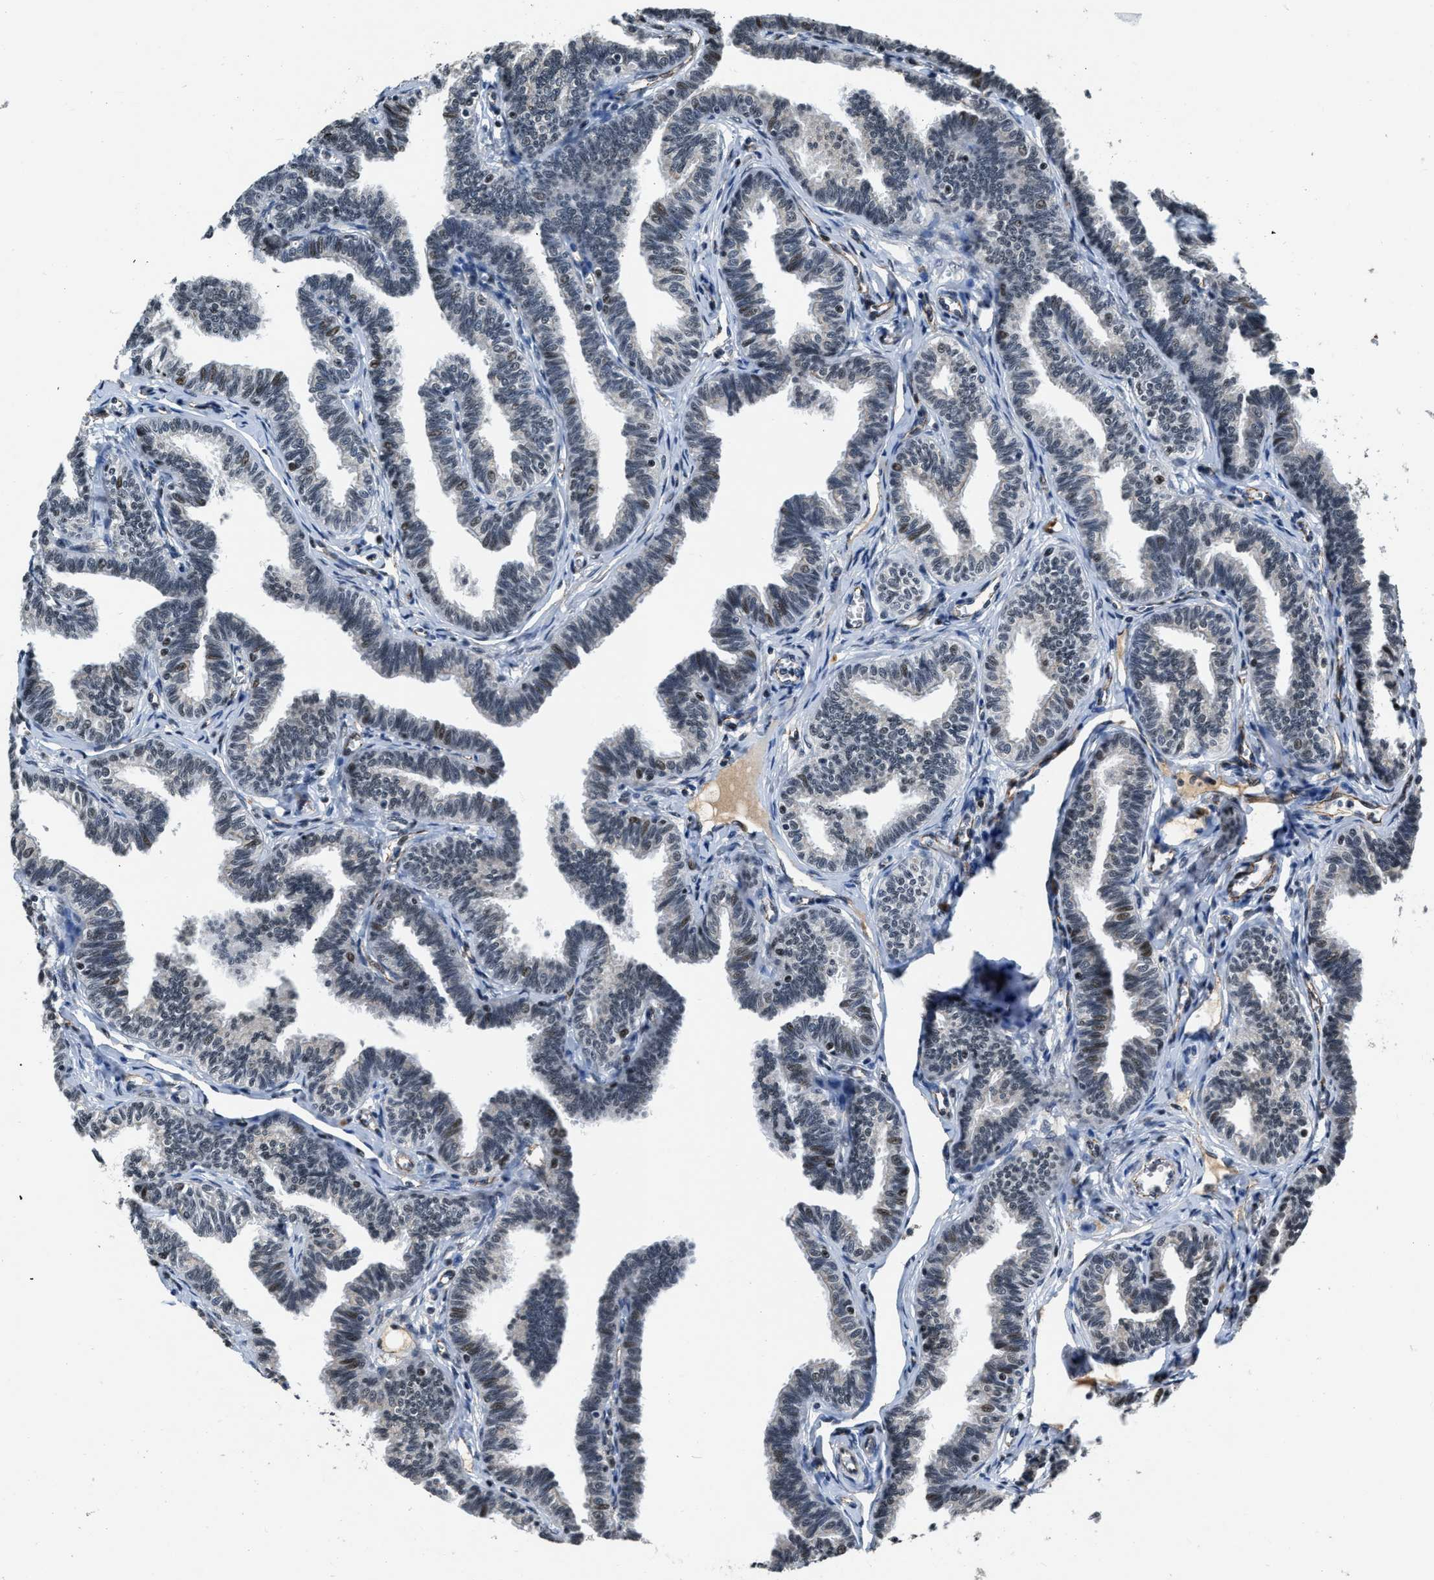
{"staining": {"intensity": "weak", "quantity": "25%-75%", "location": "nuclear"}, "tissue": "fallopian tube", "cell_type": "Glandular cells", "image_type": "normal", "snomed": [{"axis": "morphology", "description": "Normal tissue, NOS"}, {"axis": "topography", "description": "Fallopian tube"}, {"axis": "topography", "description": "Ovary"}], "caption": "Unremarkable fallopian tube shows weak nuclear expression in about 25%-75% of glandular cells Using DAB (3,3'-diaminobenzidine) (brown) and hematoxylin (blue) stains, captured at high magnification using brightfield microscopy..", "gene": "CCNE1", "patient": {"sex": "female", "age": 23}}